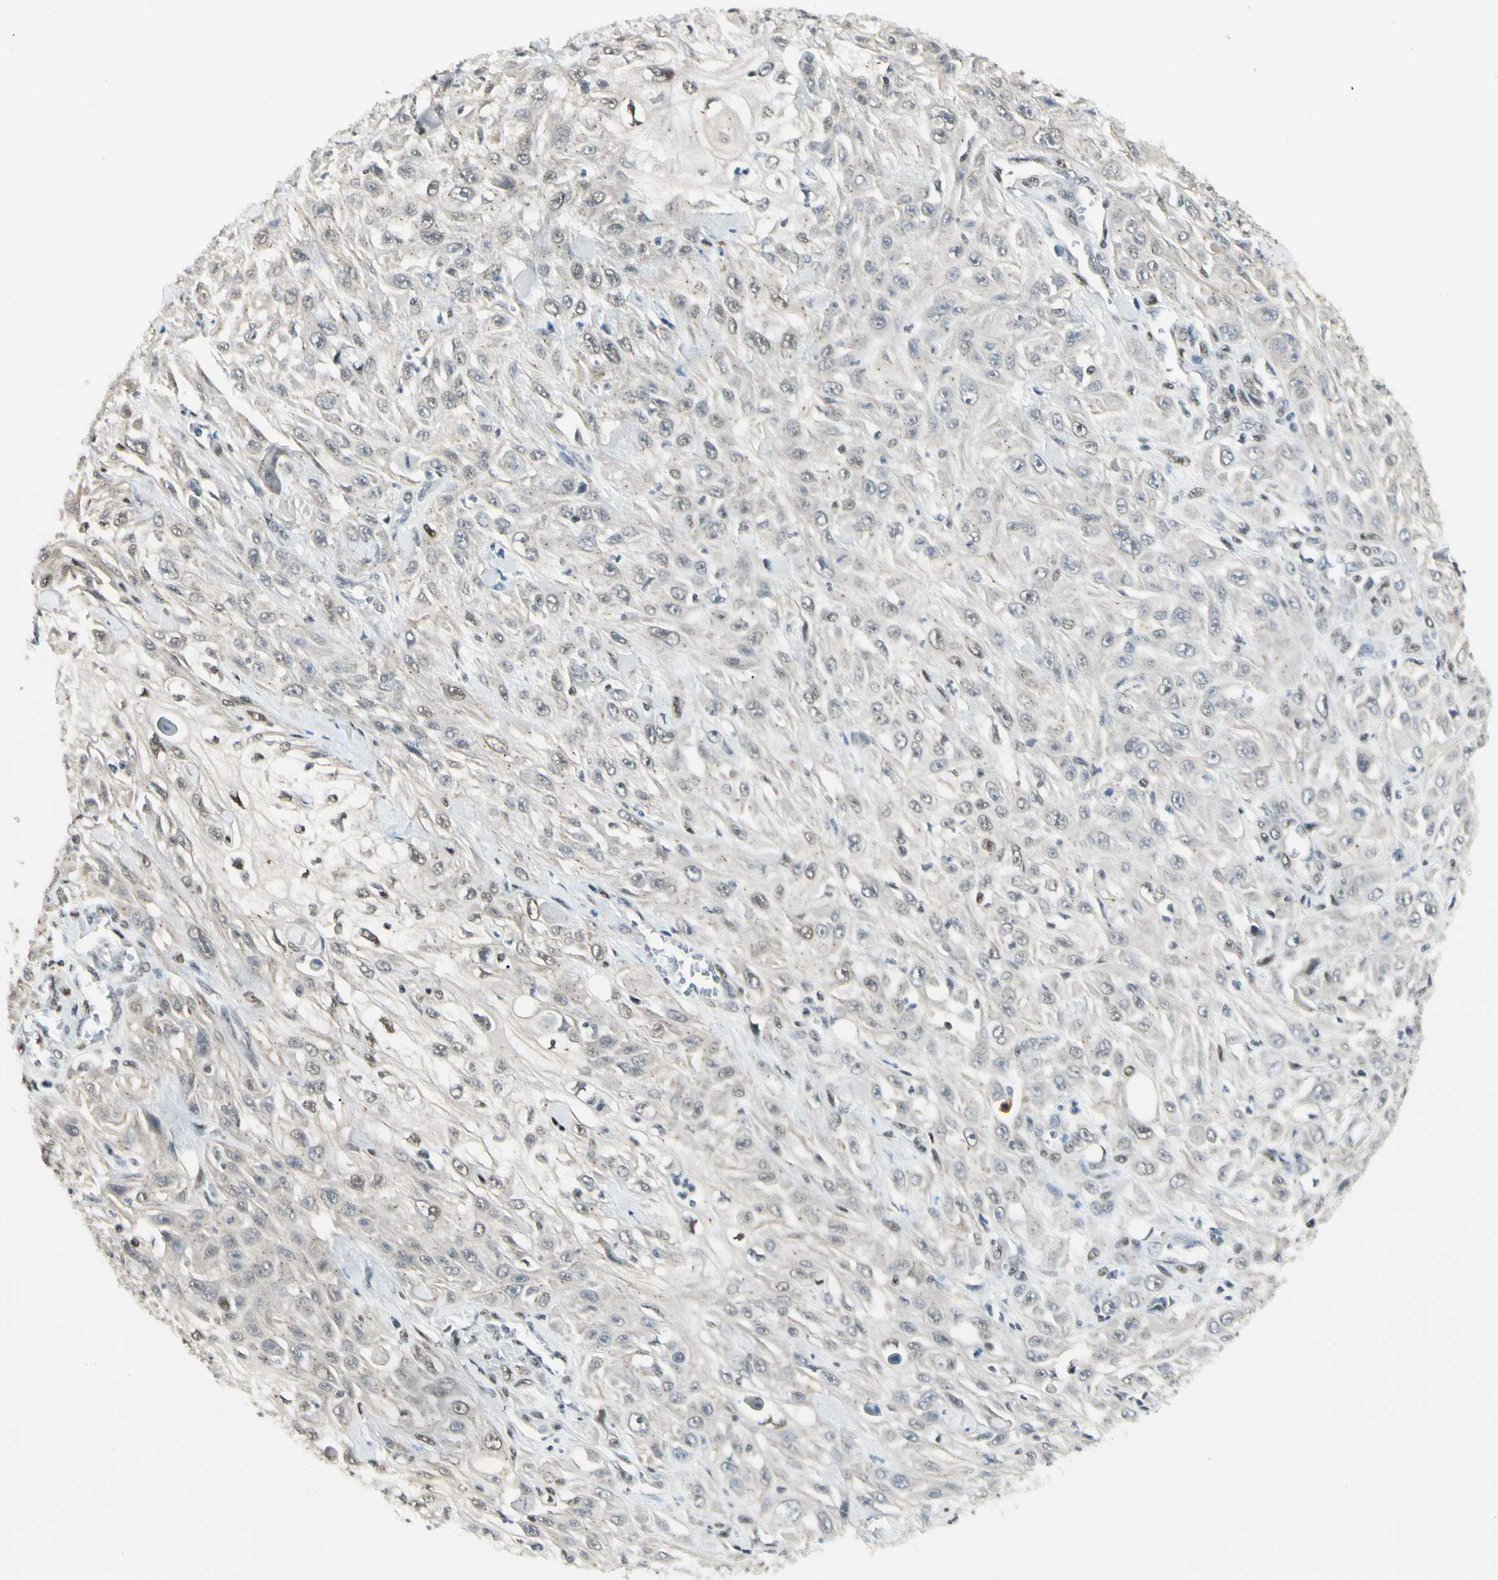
{"staining": {"intensity": "weak", "quantity": "<25%", "location": "cytoplasmic/membranous,nuclear"}, "tissue": "skin cancer", "cell_type": "Tumor cells", "image_type": "cancer", "snomed": [{"axis": "morphology", "description": "Squamous cell carcinoma, NOS"}, {"axis": "morphology", "description": "Squamous cell carcinoma, metastatic, NOS"}, {"axis": "topography", "description": "Skin"}, {"axis": "topography", "description": "Lymph node"}], "caption": "This is a histopathology image of IHC staining of skin cancer, which shows no expression in tumor cells.", "gene": "ATXN1", "patient": {"sex": "male", "age": 75}}